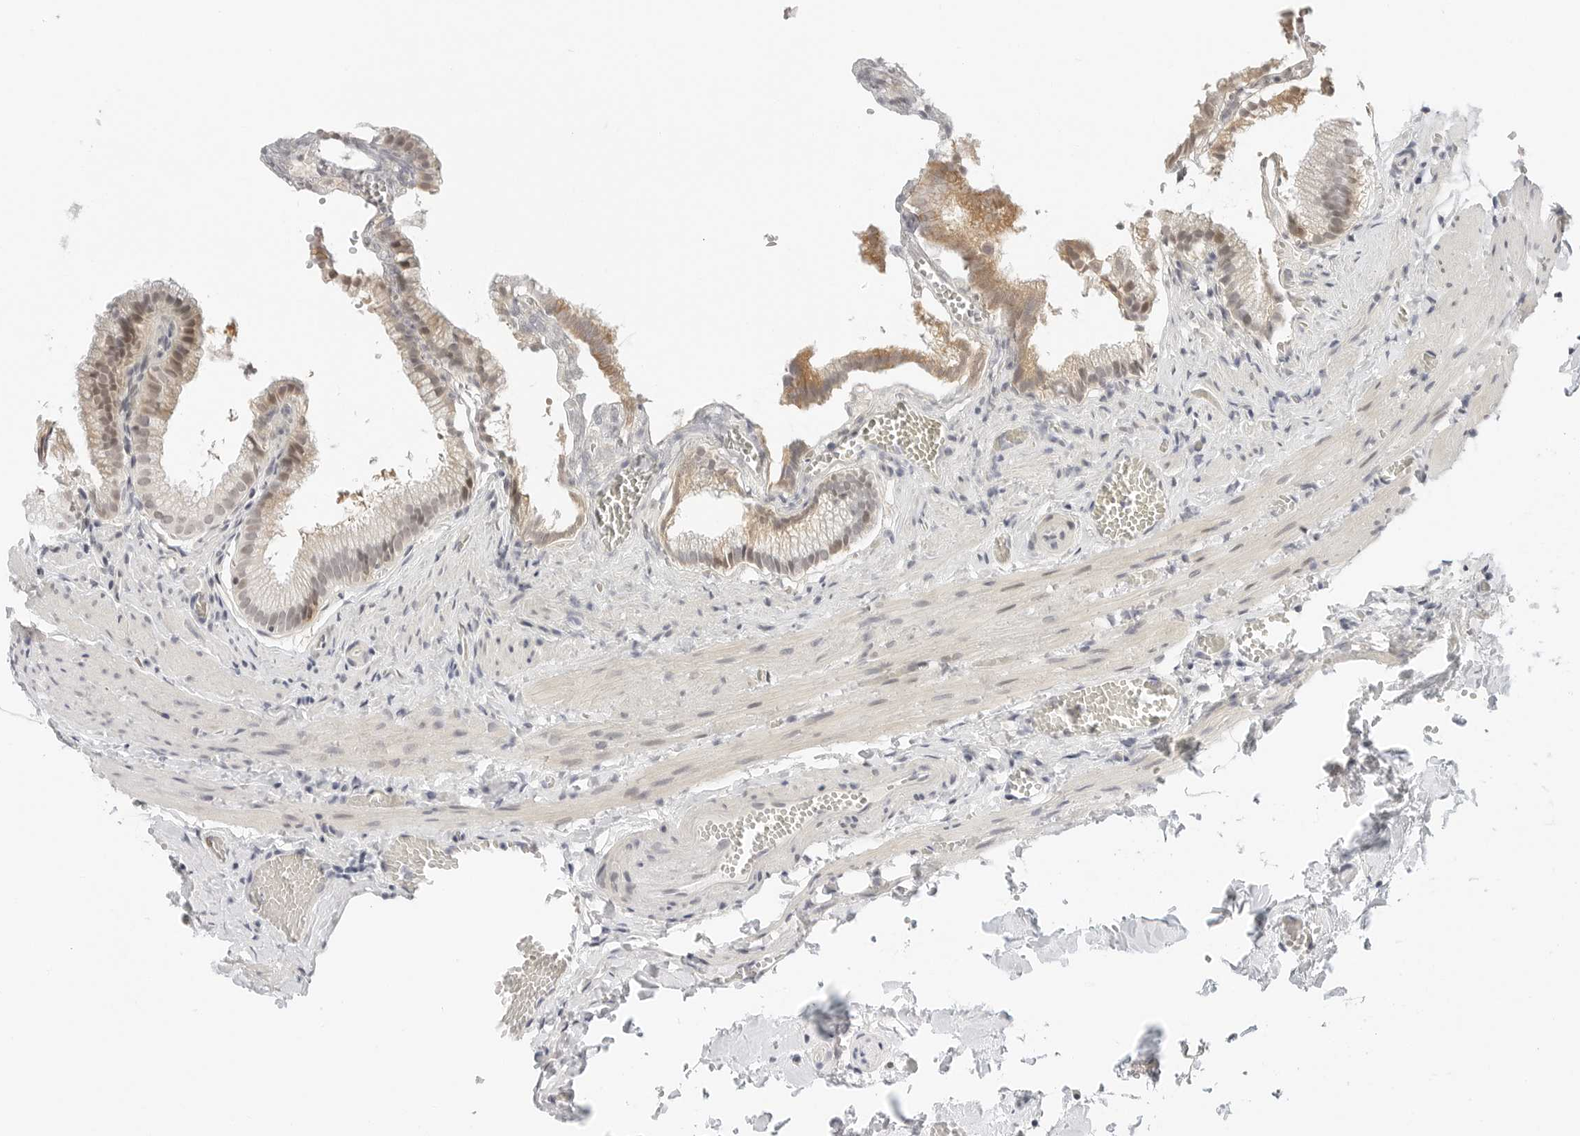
{"staining": {"intensity": "moderate", "quantity": ">75%", "location": "cytoplasmic/membranous,nuclear"}, "tissue": "gallbladder", "cell_type": "Glandular cells", "image_type": "normal", "snomed": [{"axis": "morphology", "description": "Normal tissue, NOS"}, {"axis": "topography", "description": "Gallbladder"}], "caption": "Moderate cytoplasmic/membranous,nuclear positivity is identified in about >75% of glandular cells in normal gallbladder. (DAB (3,3'-diaminobenzidine) = brown stain, brightfield microscopy at high magnification).", "gene": "TSEN2", "patient": {"sex": "male", "age": 38}}